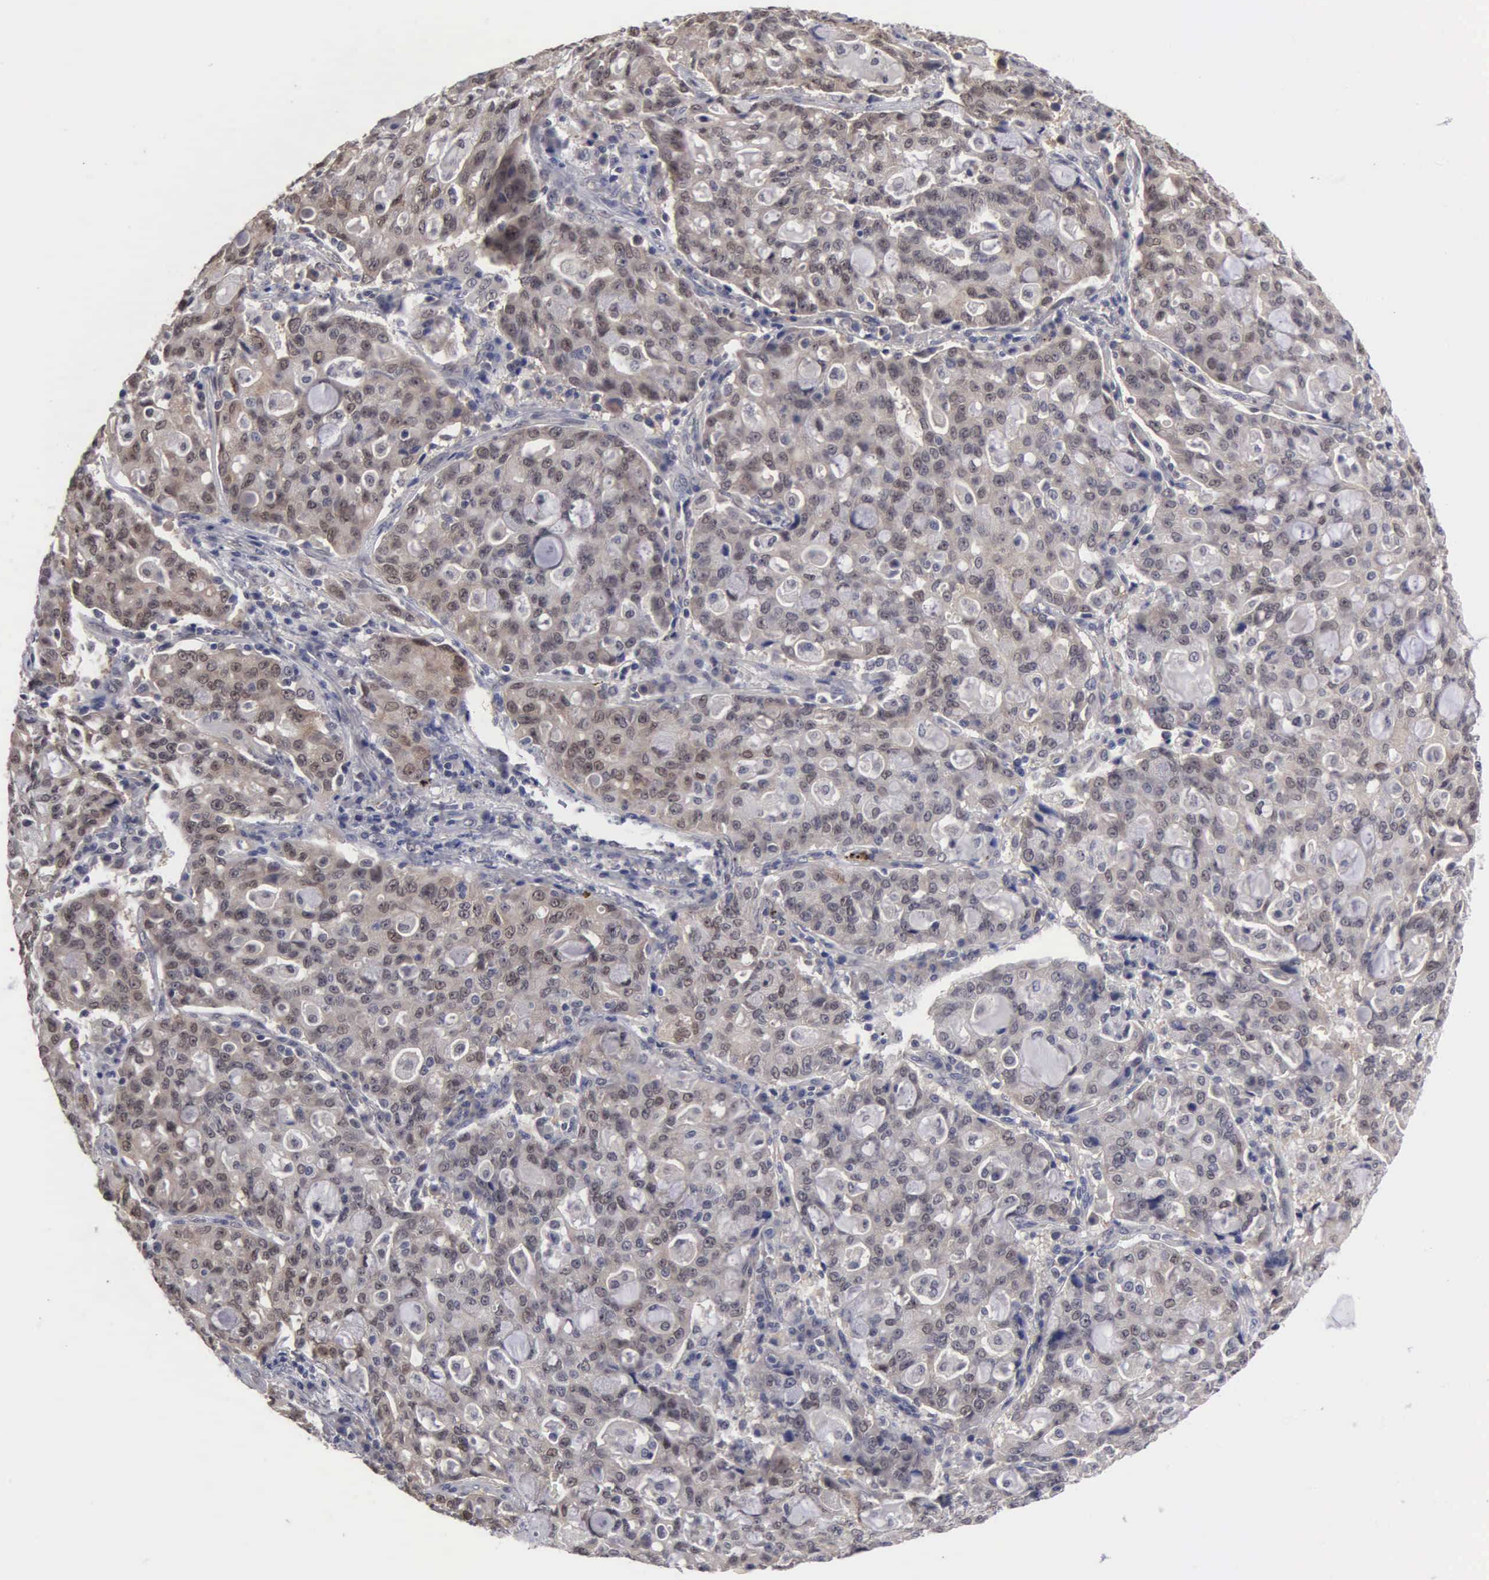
{"staining": {"intensity": "weak", "quantity": "25%-75%", "location": "cytoplasmic/membranous,nuclear"}, "tissue": "lung cancer", "cell_type": "Tumor cells", "image_type": "cancer", "snomed": [{"axis": "morphology", "description": "Adenocarcinoma, NOS"}, {"axis": "topography", "description": "Lung"}], "caption": "Human lung cancer (adenocarcinoma) stained with a brown dye shows weak cytoplasmic/membranous and nuclear positive positivity in approximately 25%-75% of tumor cells.", "gene": "ZBTB33", "patient": {"sex": "female", "age": 44}}